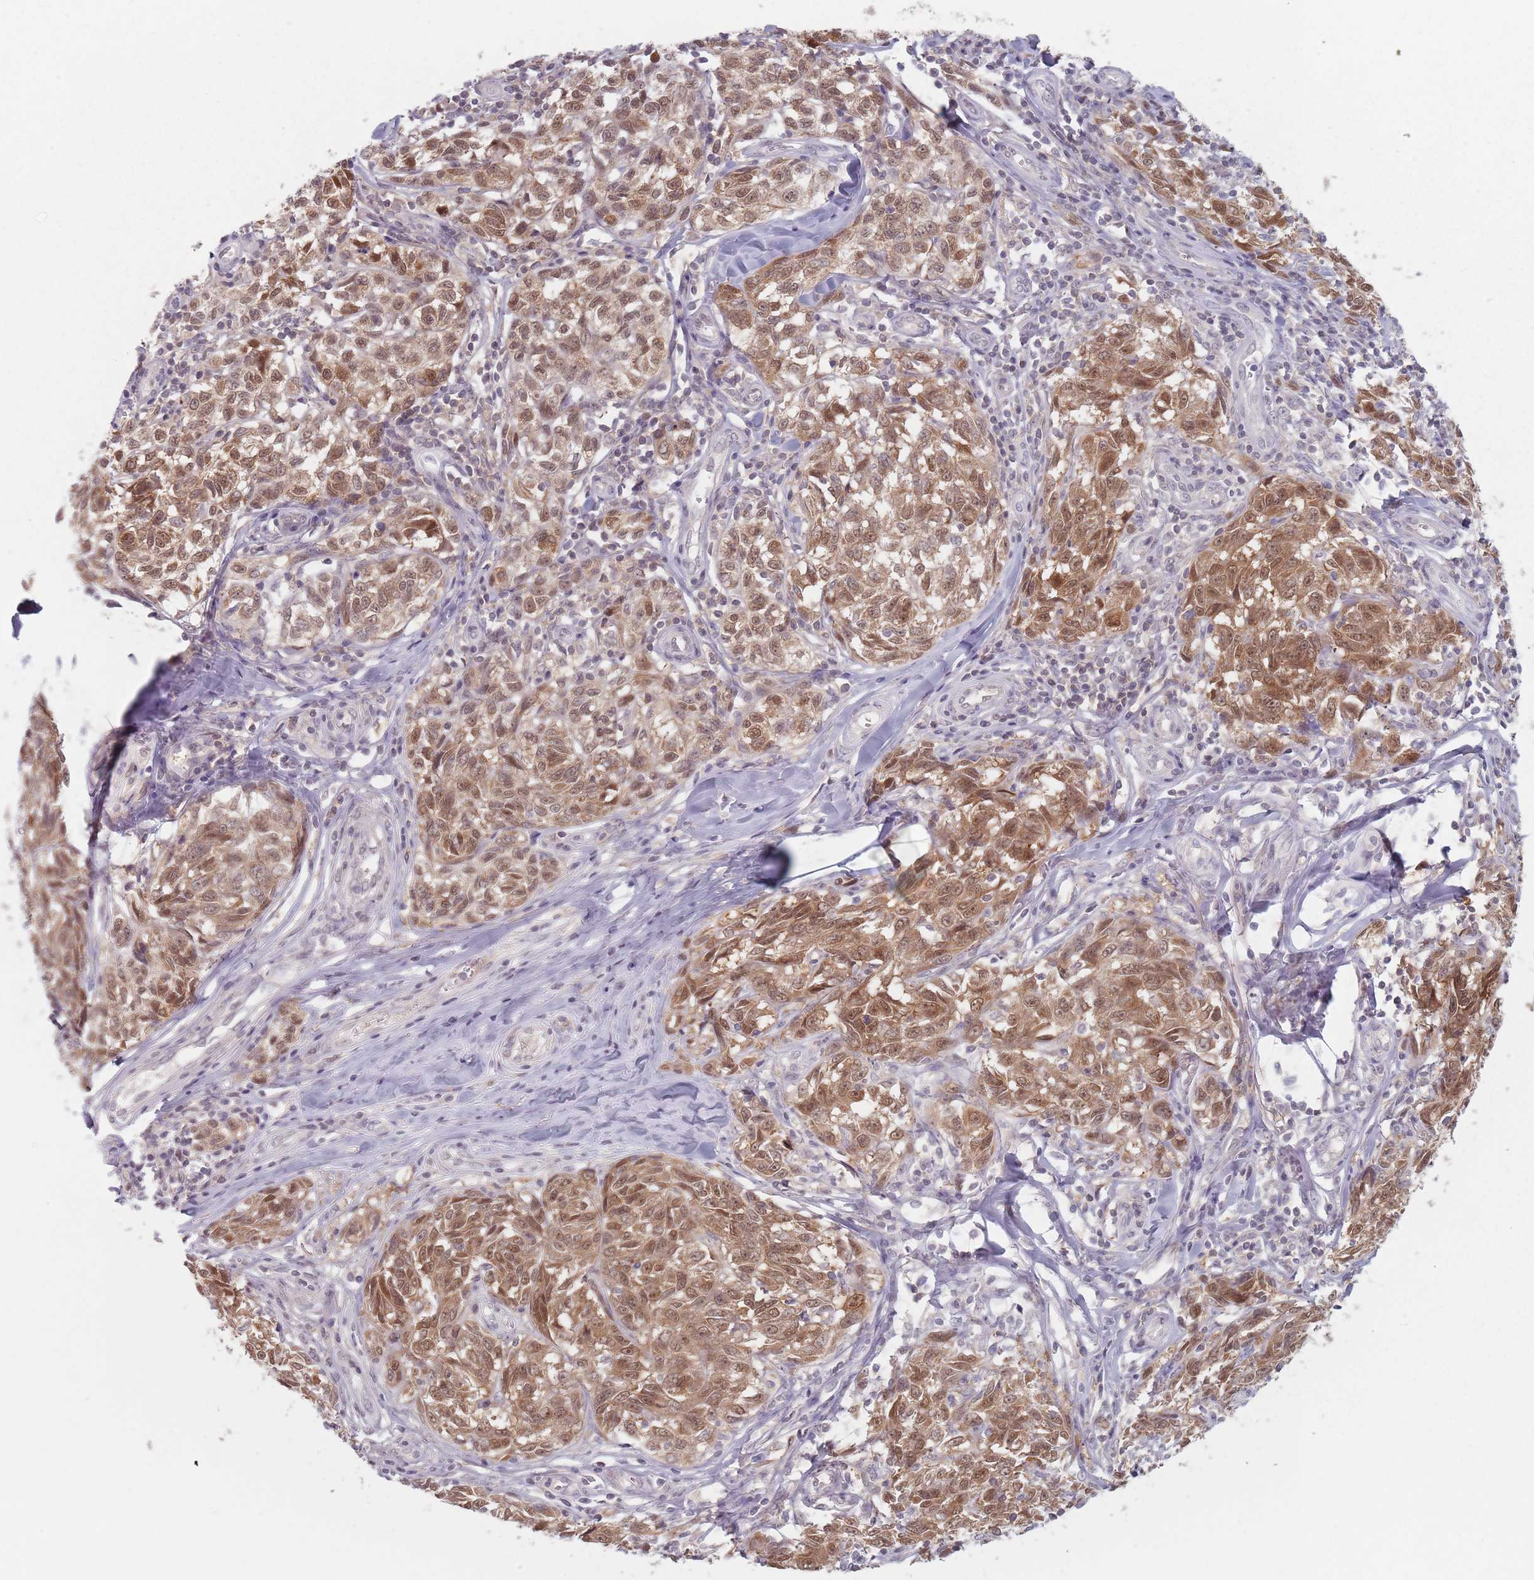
{"staining": {"intensity": "moderate", "quantity": ">75%", "location": "cytoplasmic/membranous,nuclear"}, "tissue": "melanoma", "cell_type": "Tumor cells", "image_type": "cancer", "snomed": [{"axis": "morphology", "description": "Normal tissue, NOS"}, {"axis": "morphology", "description": "Malignant melanoma, NOS"}, {"axis": "topography", "description": "Skin"}], "caption": "Immunohistochemistry of human malignant melanoma displays medium levels of moderate cytoplasmic/membranous and nuclear staining in approximately >75% of tumor cells.", "gene": "NAXE", "patient": {"sex": "female", "age": 64}}